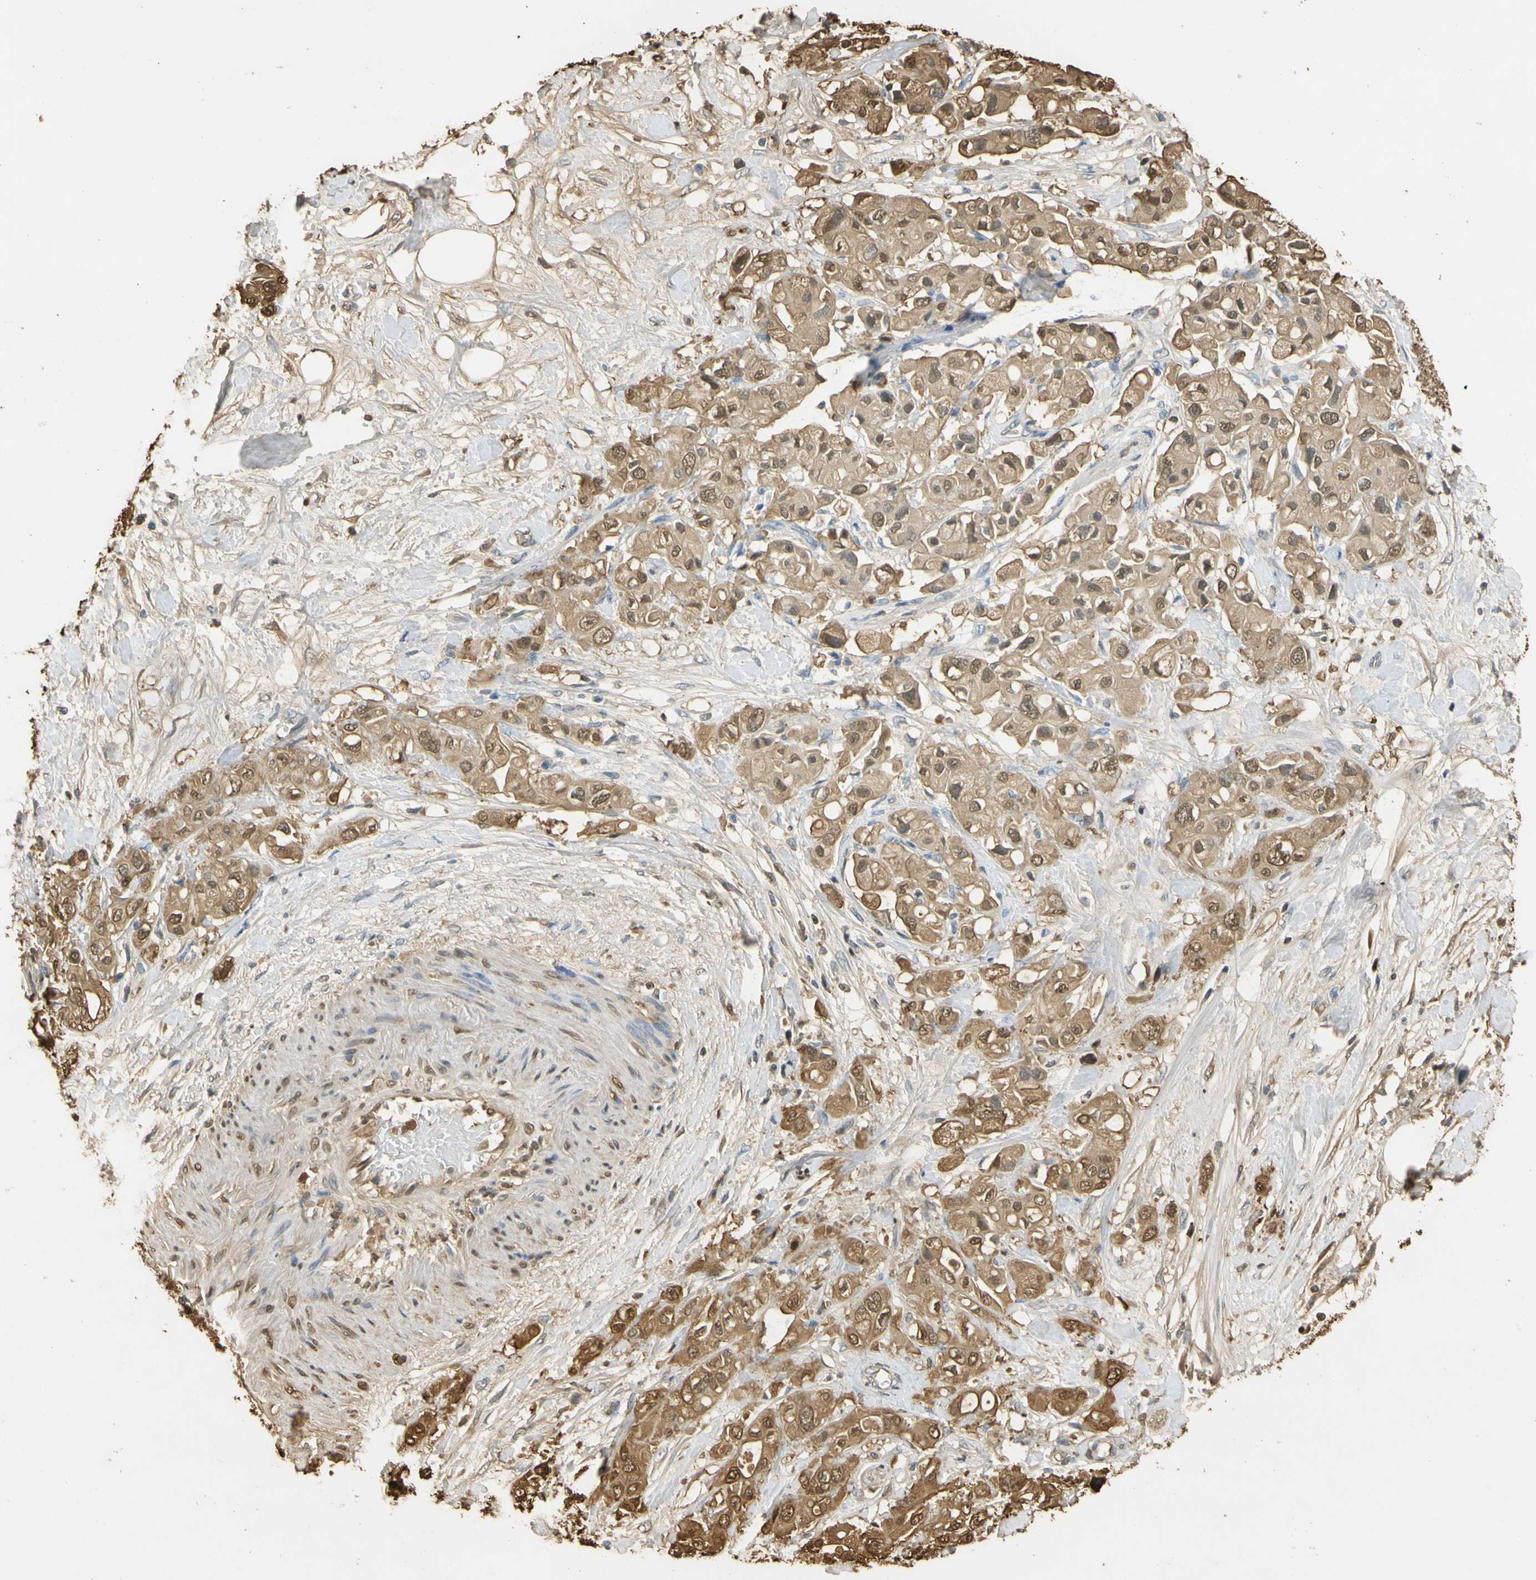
{"staining": {"intensity": "moderate", "quantity": ">75%", "location": "cytoplasmic/membranous,nuclear"}, "tissue": "pancreatic cancer", "cell_type": "Tumor cells", "image_type": "cancer", "snomed": [{"axis": "morphology", "description": "Adenocarcinoma, NOS"}, {"axis": "topography", "description": "Pancreas"}], "caption": "This histopathology image demonstrates immunohistochemistry staining of pancreatic cancer, with medium moderate cytoplasmic/membranous and nuclear expression in about >75% of tumor cells.", "gene": "S100A6", "patient": {"sex": "female", "age": 56}}